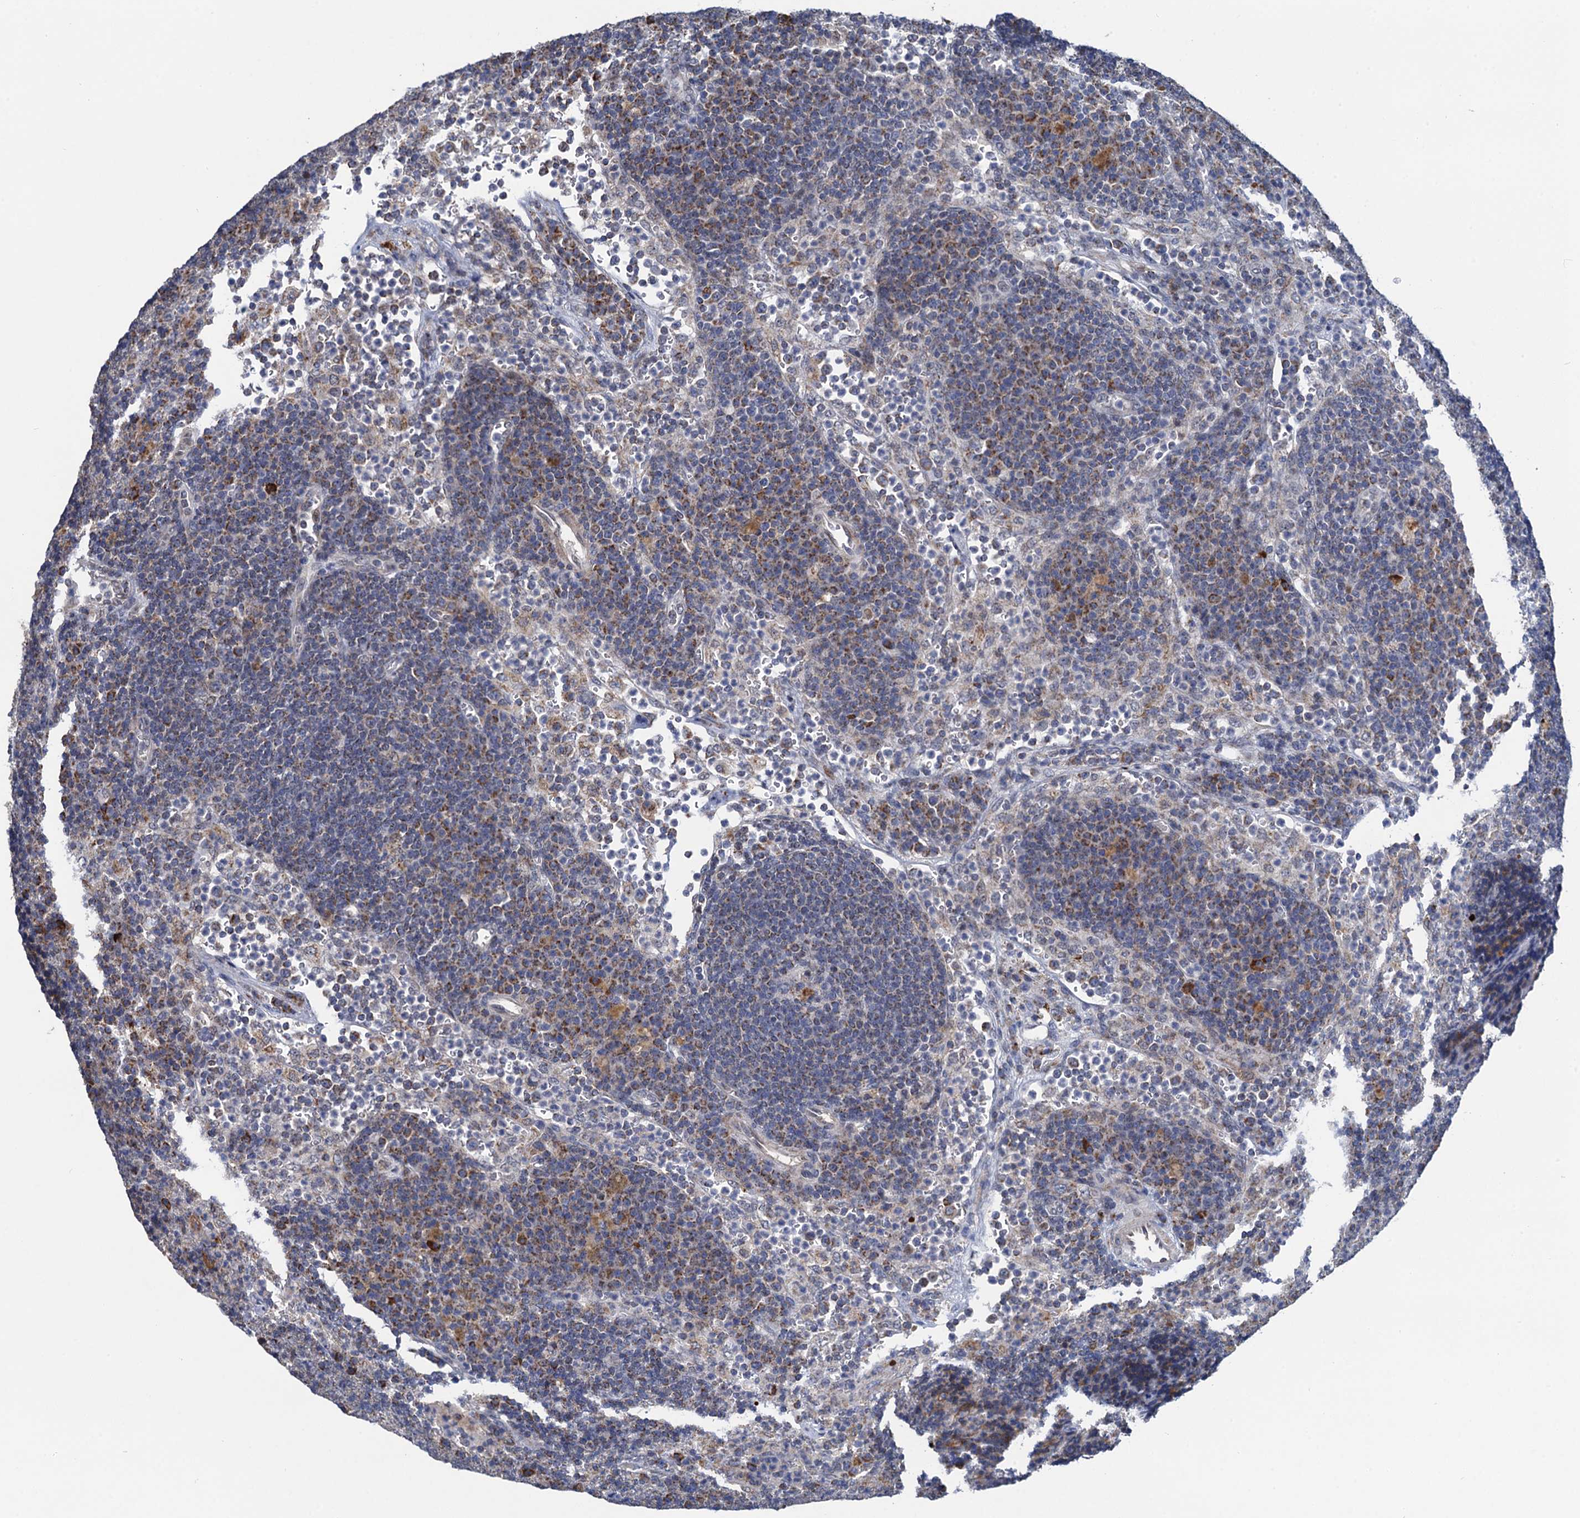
{"staining": {"intensity": "negative", "quantity": "none", "location": "none"}, "tissue": "lymph node", "cell_type": "Germinal center cells", "image_type": "normal", "snomed": [{"axis": "morphology", "description": "Normal tissue, NOS"}, {"axis": "topography", "description": "Lymph node"}], "caption": "The image demonstrates no significant staining in germinal center cells of lymph node.", "gene": "CMPK2", "patient": {"sex": "female", "age": 70}}